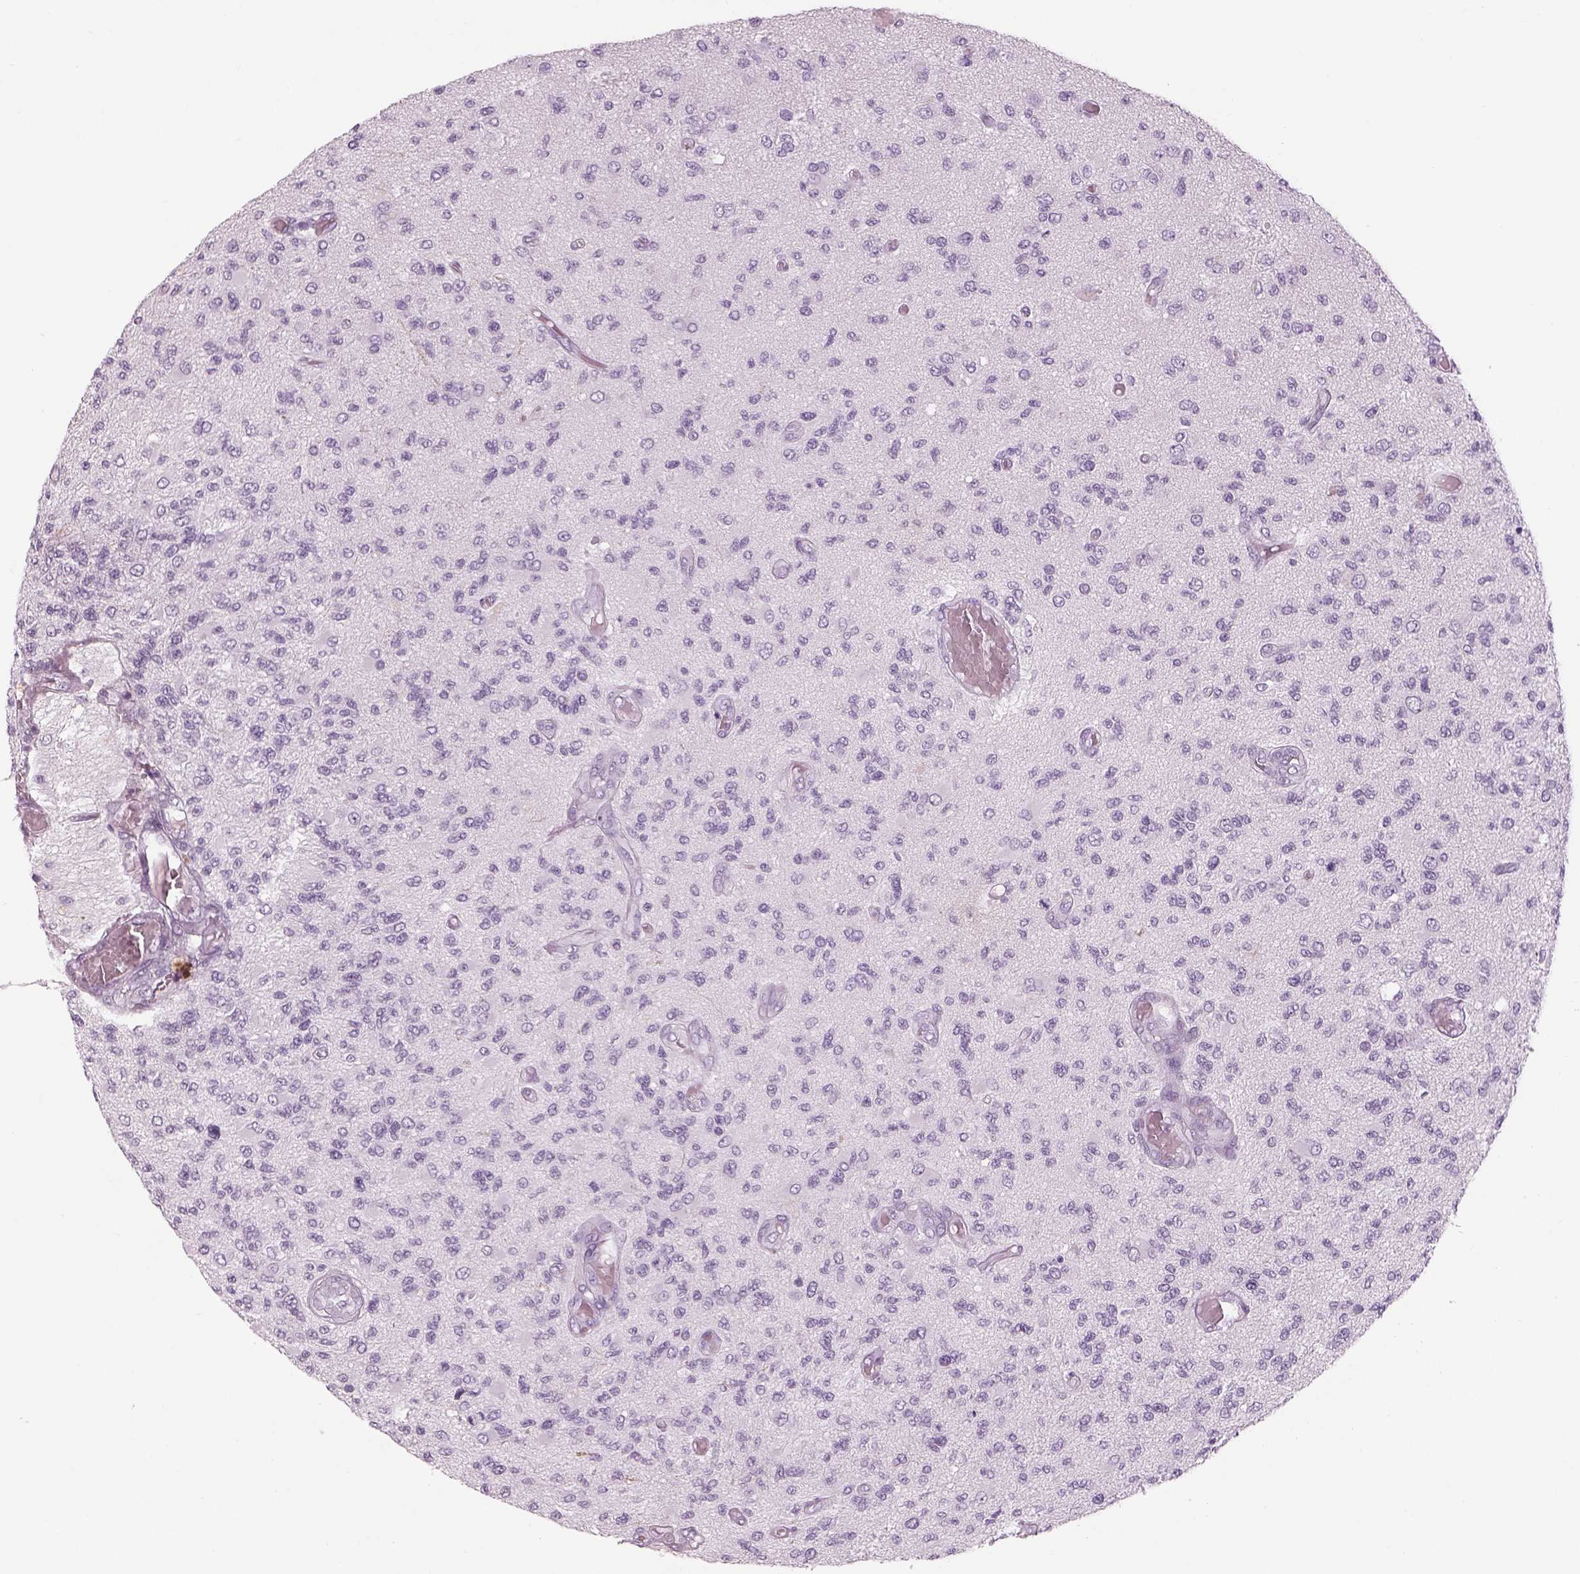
{"staining": {"intensity": "negative", "quantity": "none", "location": "none"}, "tissue": "glioma", "cell_type": "Tumor cells", "image_type": "cancer", "snomed": [{"axis": "morphology", "description": "Glioma, malignant, High grade"}, {"axis": "topography", "description": "Brain"}], "caption": "Human malignant glioma (high-grade) stained for a protein using IHC reveals no staining in tumor cells.", "gene": "SAG", "patient": {"sex": "female", "age": 63}}